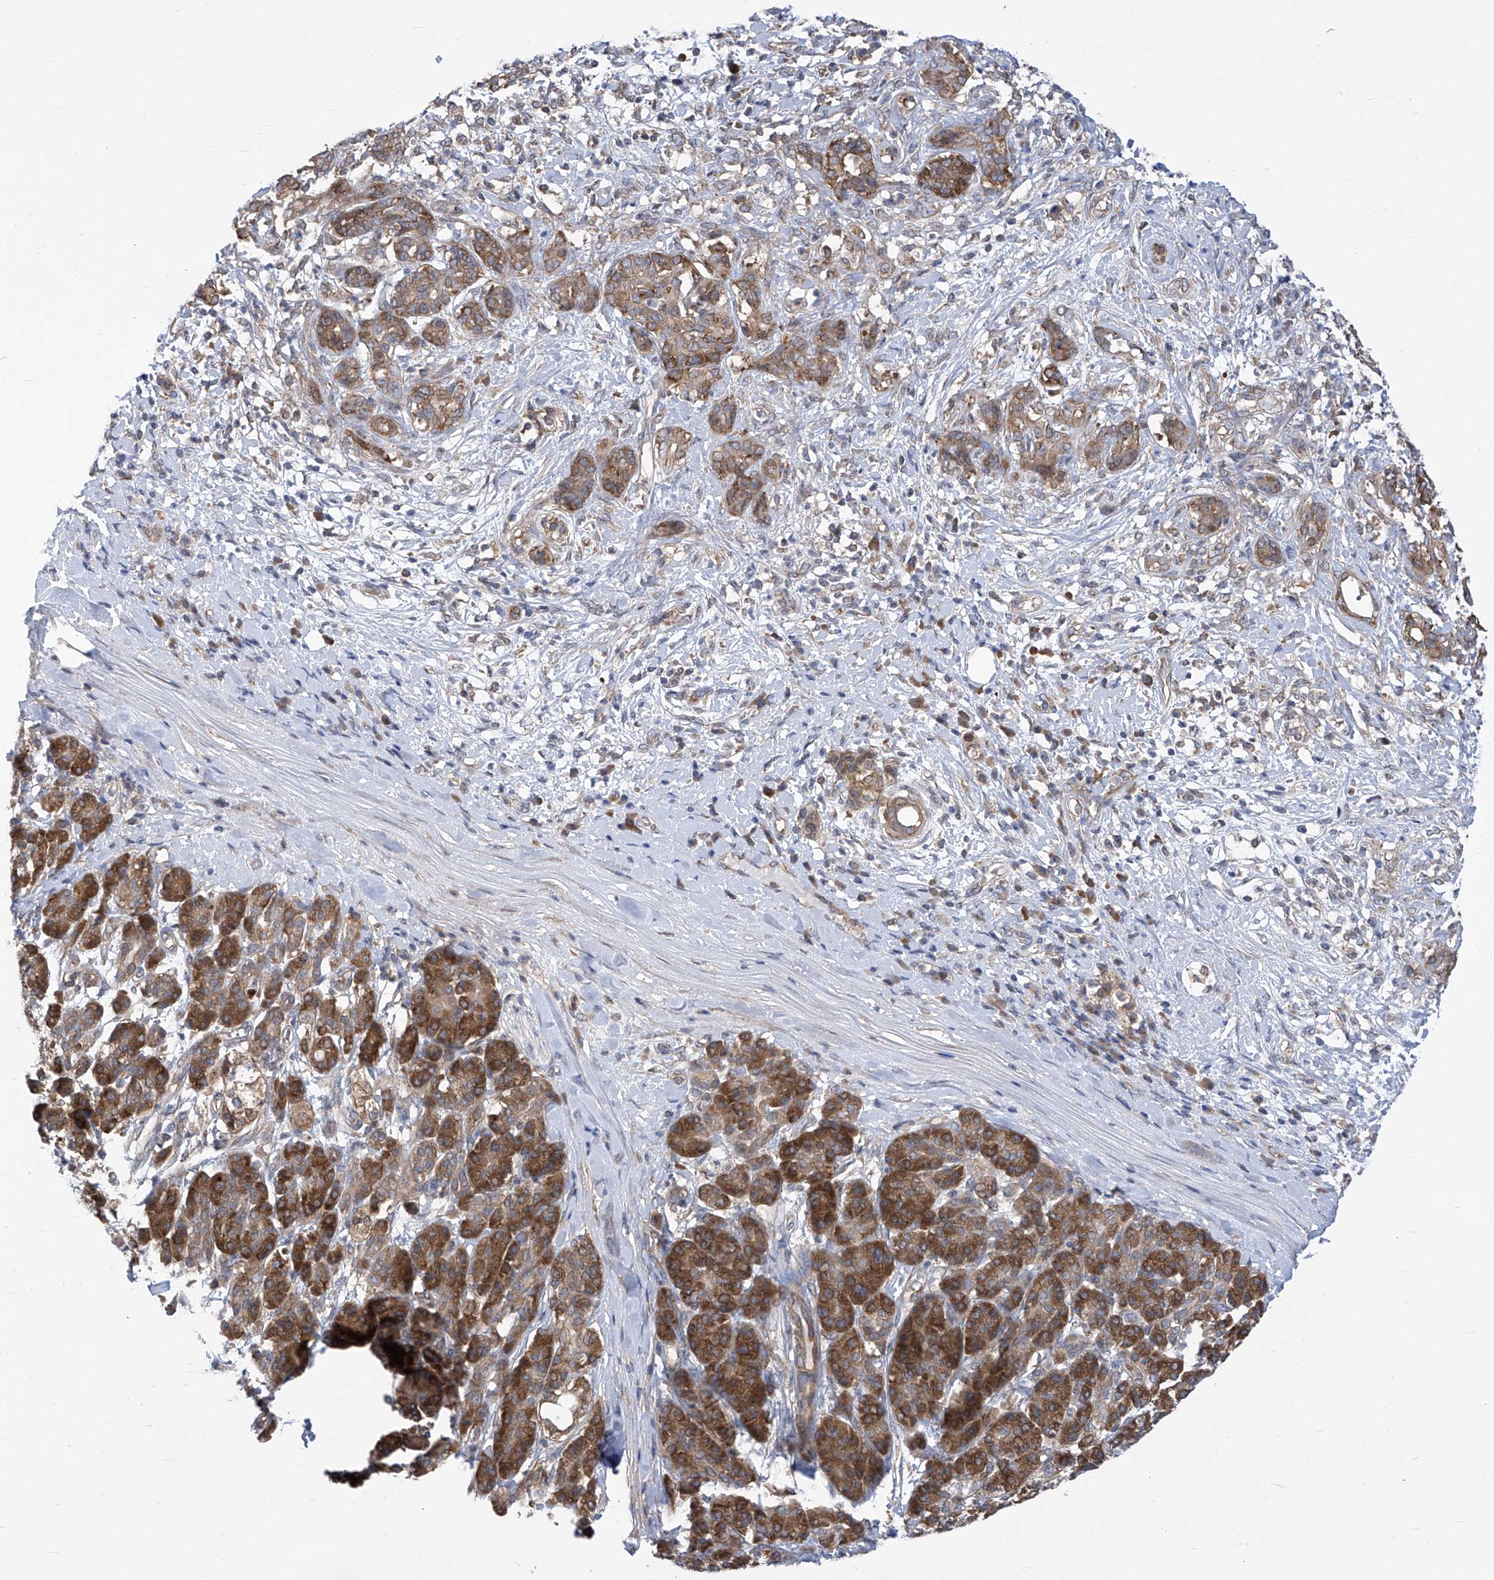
{"staining": {"intensity": "strong", "quantity": ">75%", "location": "cytoplasmic/membranous"}, "tissue": "pancreatic cancer", "cell_type": "Tumor cells", "image_type": "cancer", "snomed": [{"axis": "morphology", "description": "Adenocarcinoma, NOS"}, {"axis": "topography", "description": "Pancreas"}], "caption": "Immunohistochemistry (IHC) of human pancreatic cancer (adenocarcinoma) exhibits high levels of strong cytoplasmic/membranous positivity in approximately >75% of tumor cells.", "gene": "EIF3M", "patient": {"sex": "female", "age": 56}}